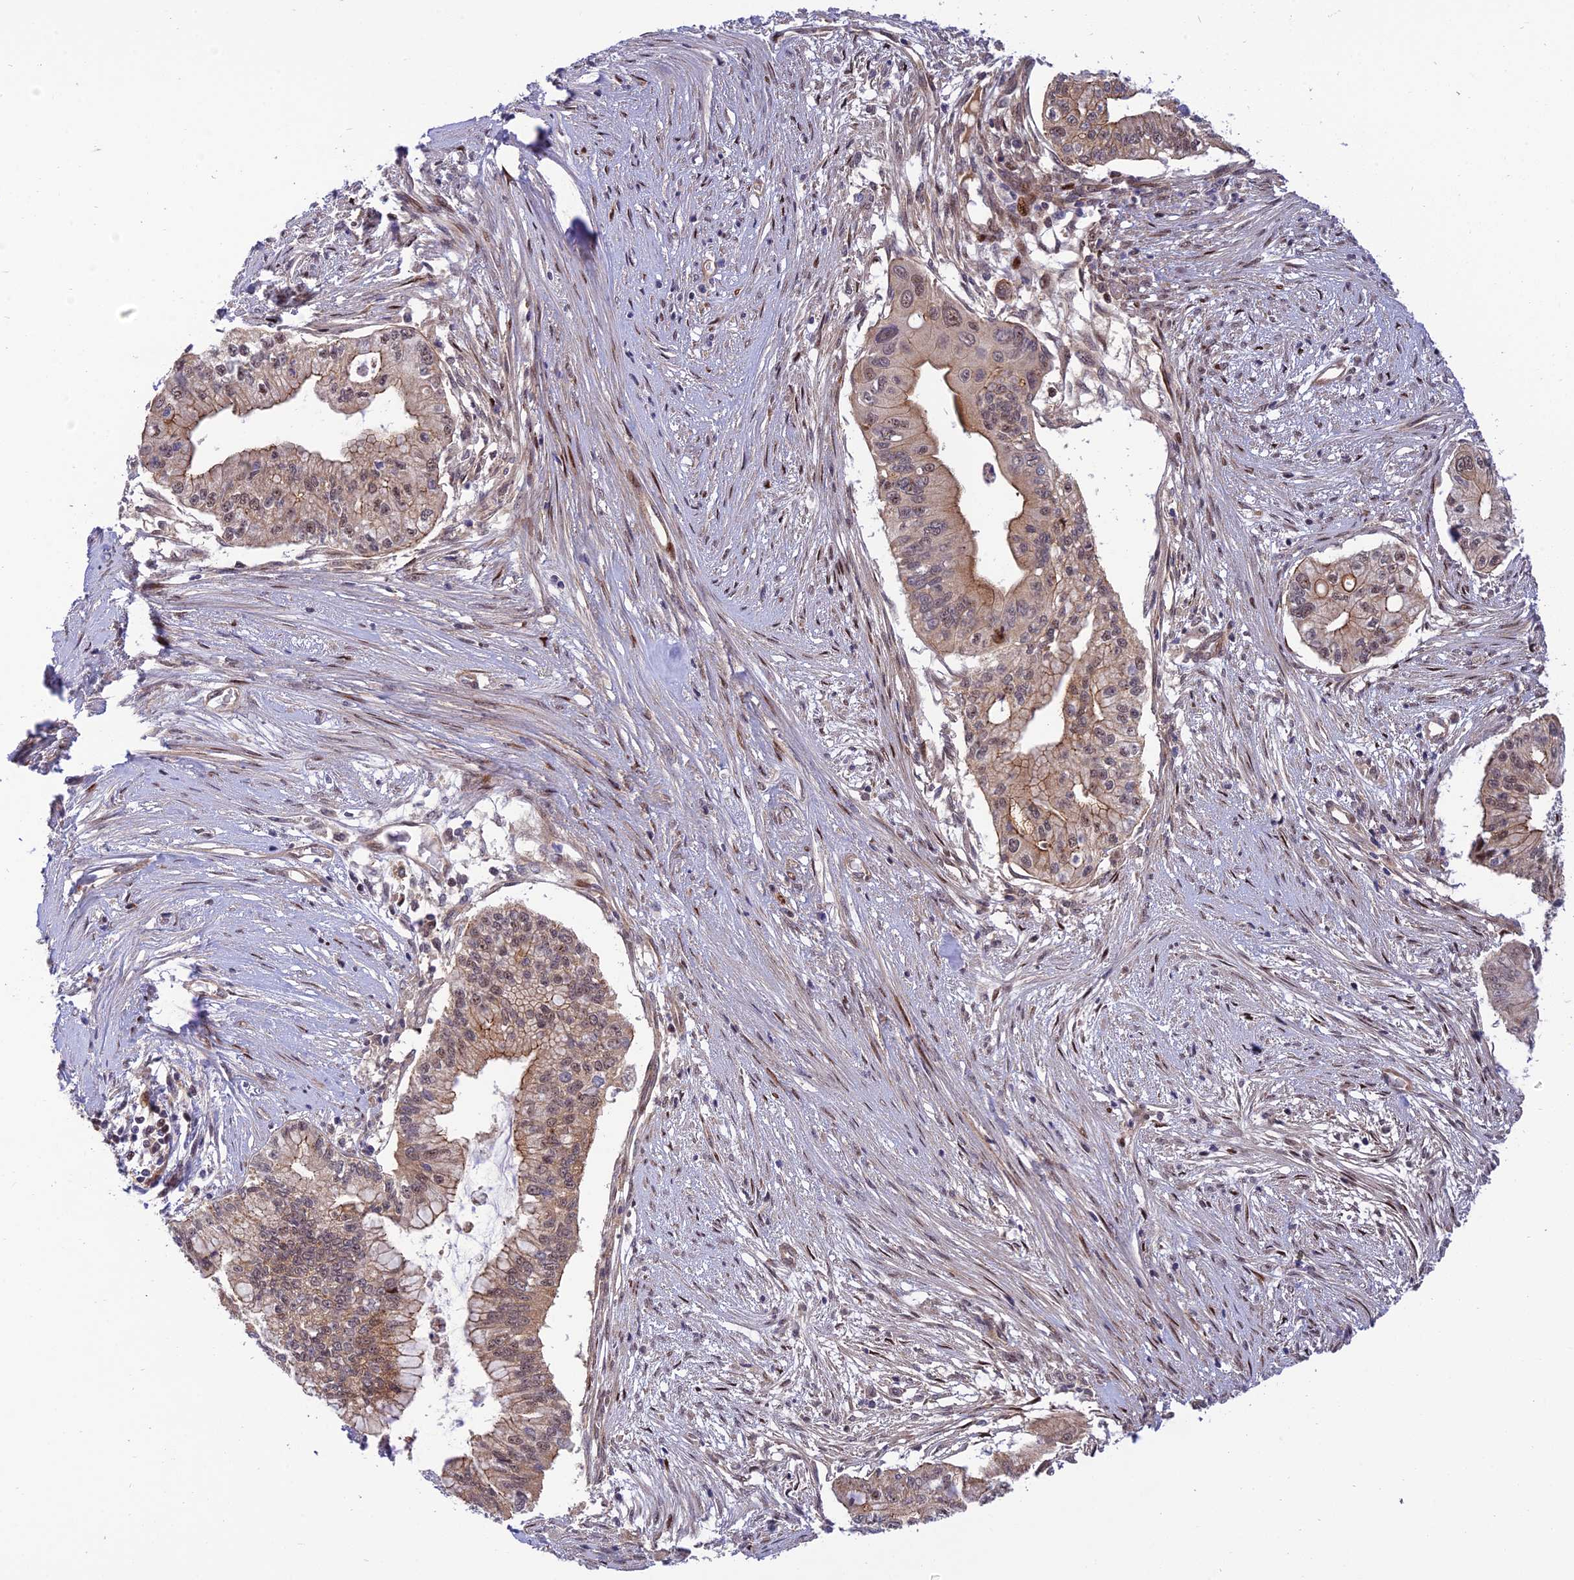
{"staining": {"intensity": "moderate", "quantity": ">75%", "location": "cytoplasmic/membranous,nuclear"}, "tissue": "pancreatic cancer", "cell_type": "Tumor cells", "image_type": "cancer", "snomed": [{"axis": "morphology", "description": "Adenocarcinoma, NOS"}, {"axis": "topography", "description": "Pancreas"}], "caption": "Human pancreatic cancer stained with a protein marker displays moderate staining in tumor cells.", "gene": "ZNF584", "patient": {"sex": "male", "age": 46}}